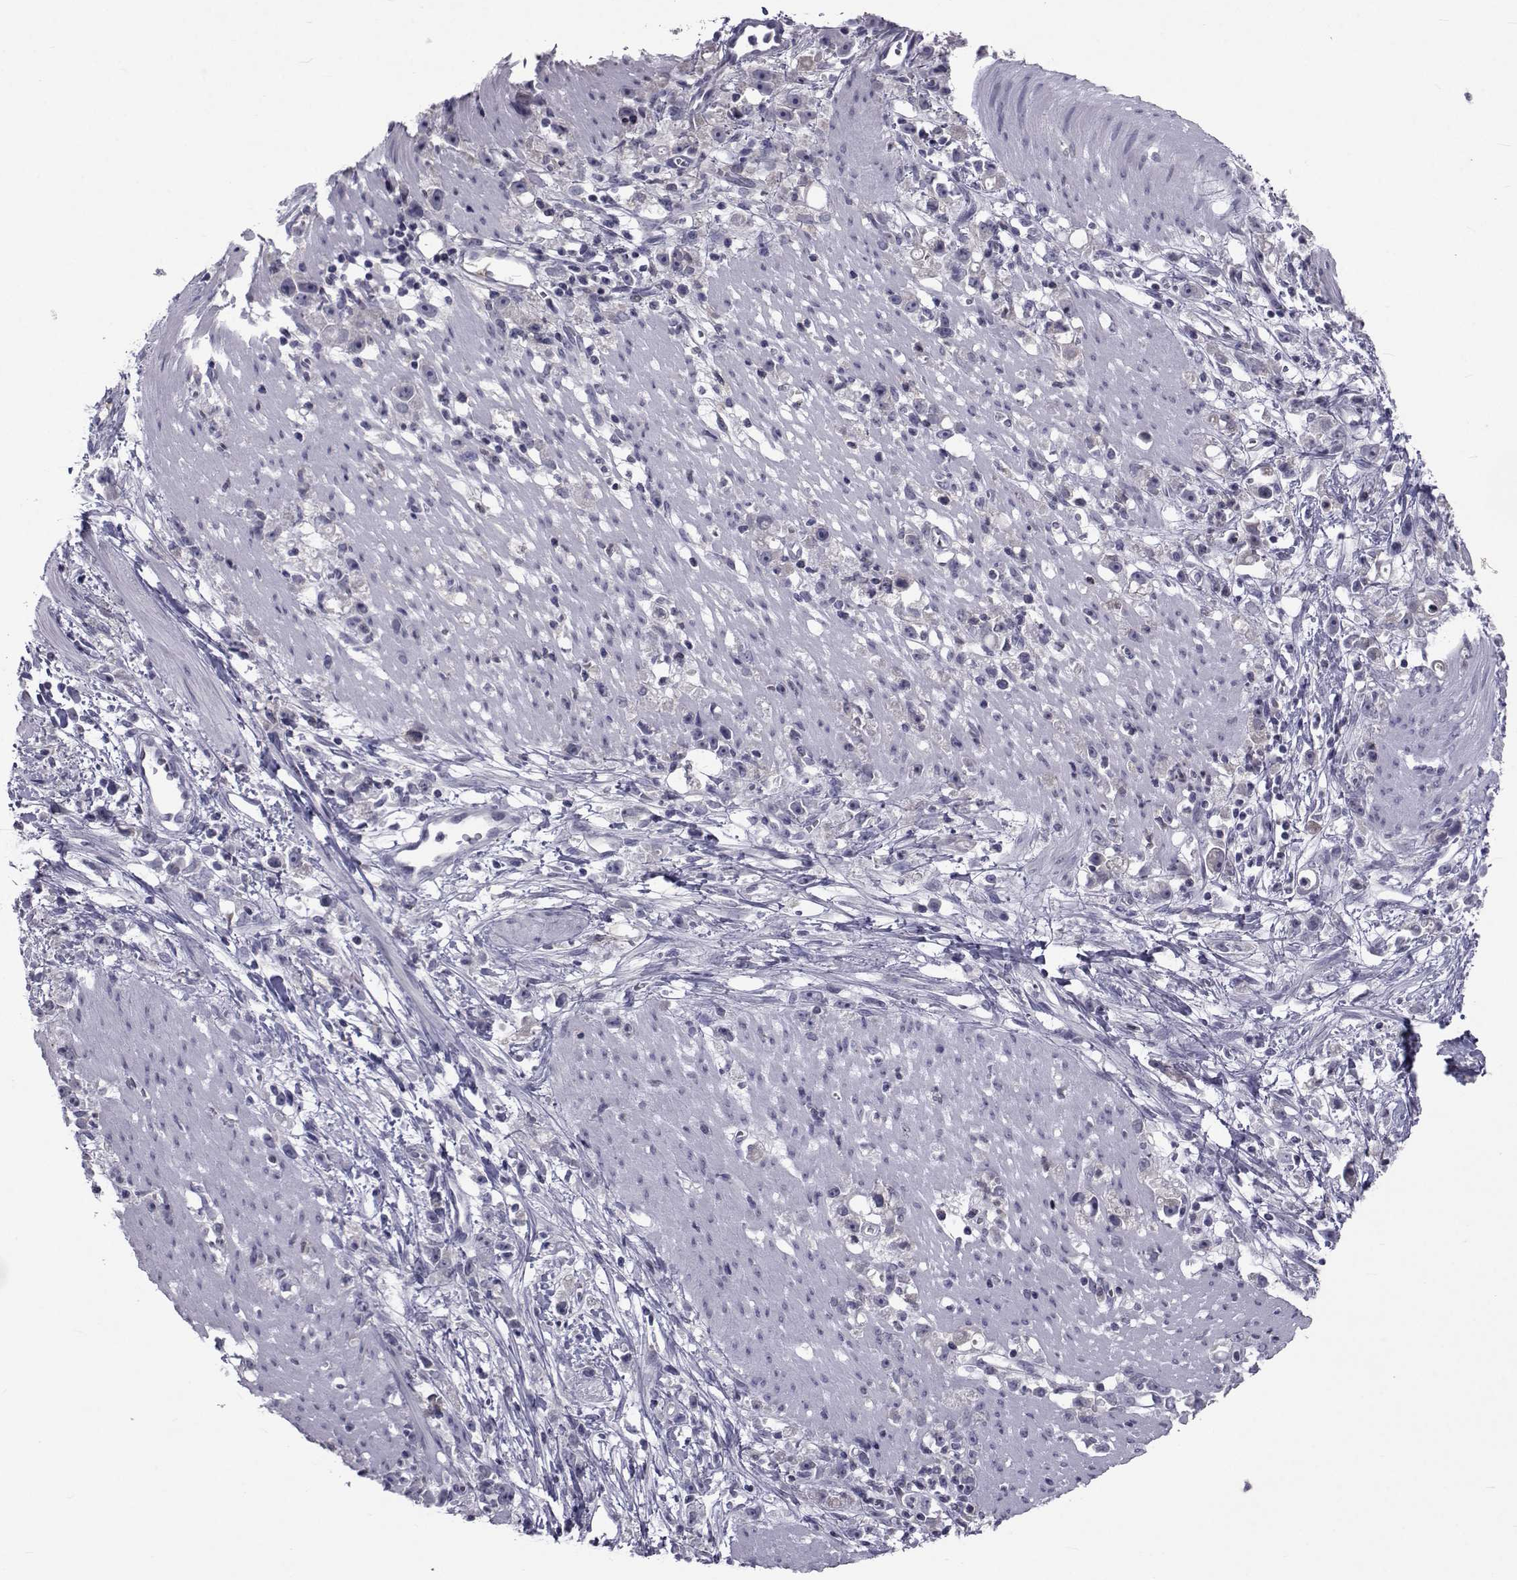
{"staining": {"intensity": "negative", "quantity": "none", "location": "none"}, "tissue": "stomach cancer", "cell_type": "Tumor cells", "image_type": "cancer", "snomed": [{"axis": "morphology", "description": "Adenocarcinoma, NOS"}, {"axis": "topography", "description": "Stomach"}], "caption": "Tumor cells are negative for protein expression in human stomach cancer (adenocarcinoma).", "gene": "PAX2", "patient": {"sex": "female", "age": 59}}